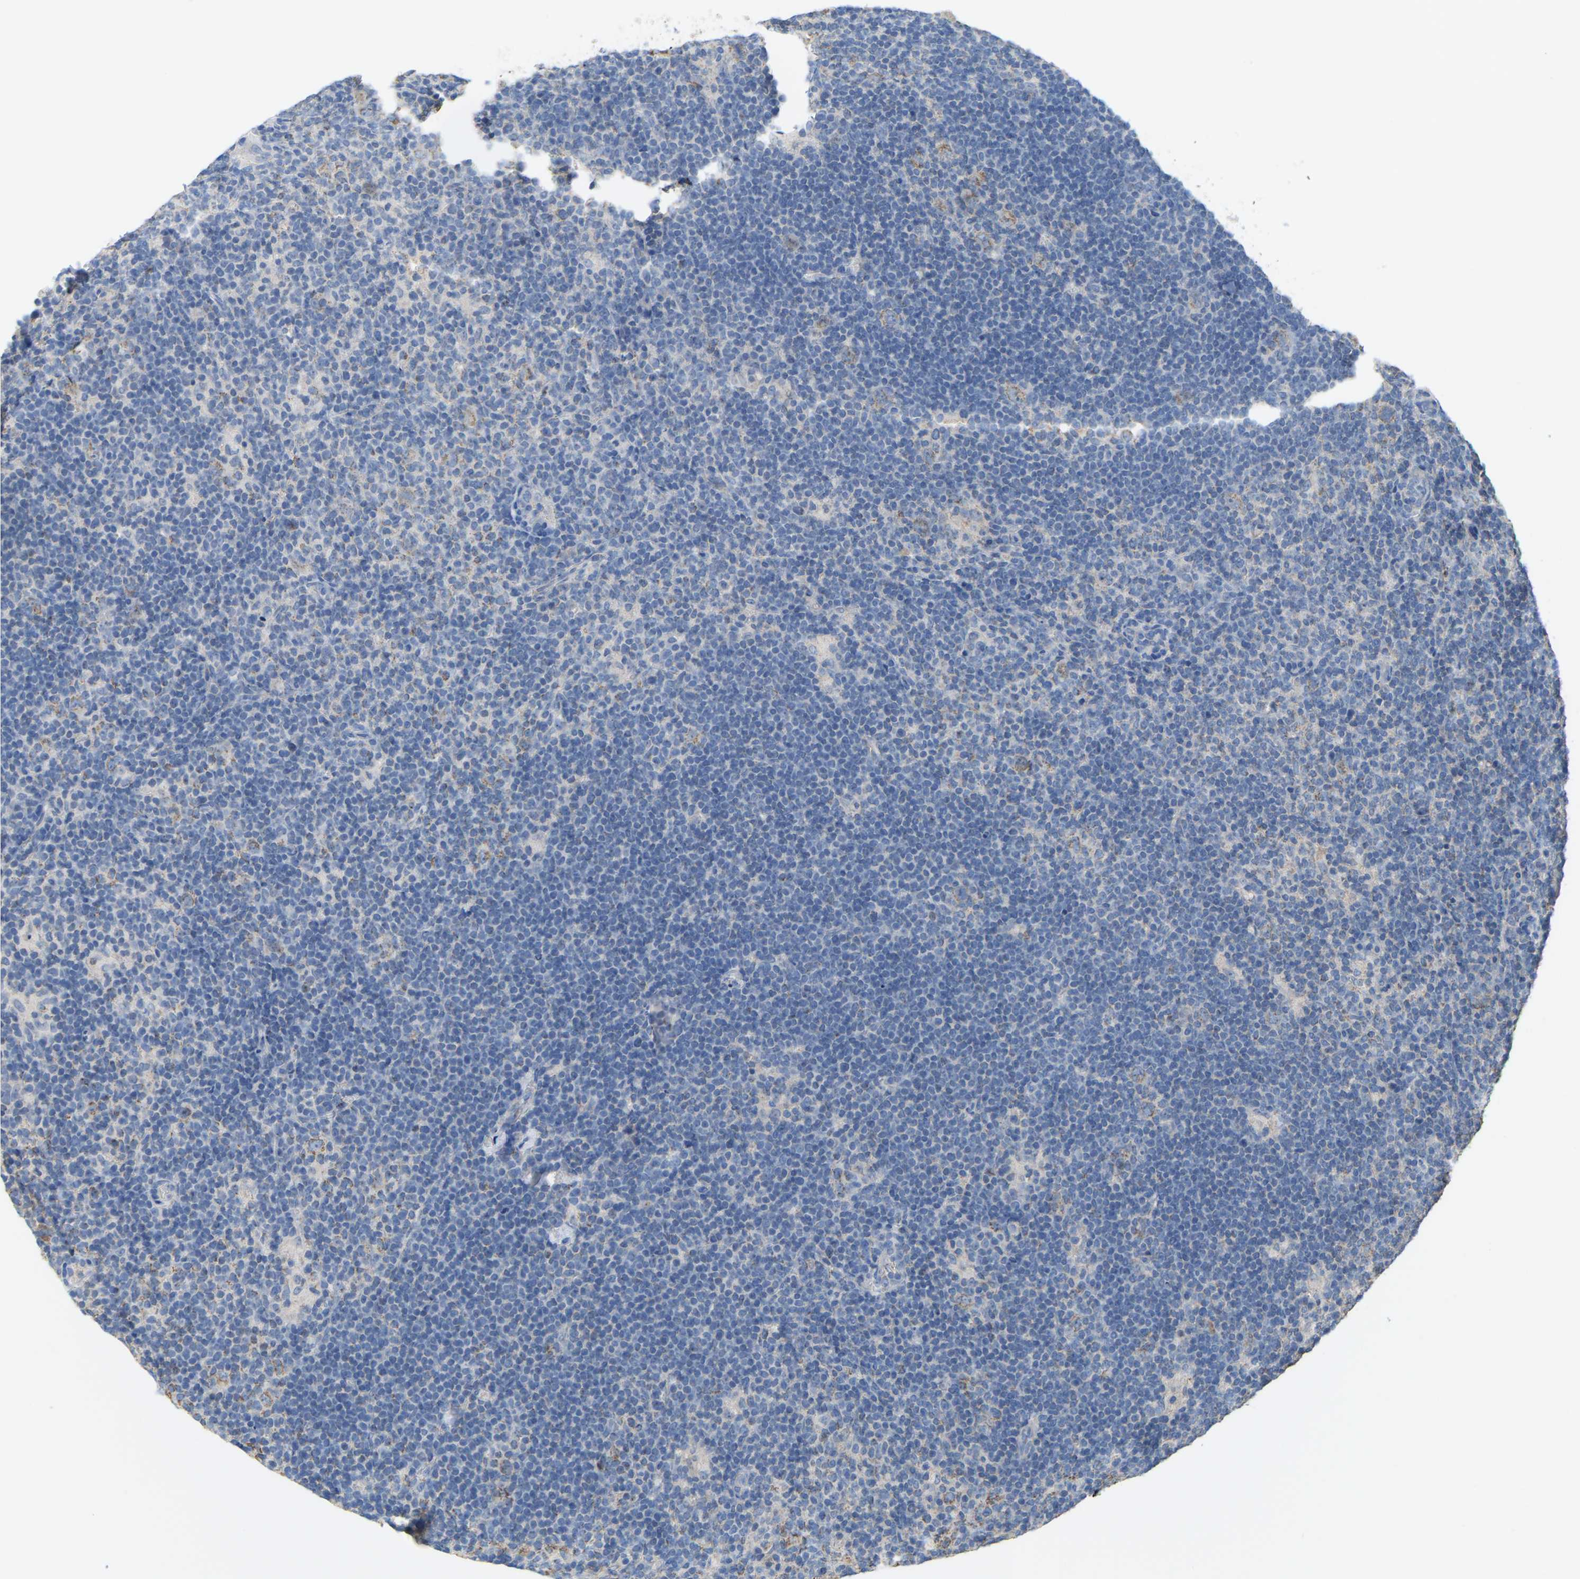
{"staining": {"intensity": "weak", "quantity": ">75%", "location": "cytoplasmic/membranous"}, "tissue": "lymphoma", "cell_type": "Tumor cells", "image_type": "cancer", "snomed": [{"axis": "morphology", "description": "Hodgkin's disease, NOS"}, {"axis": "topography", "description": "Lymph node"}], "caption": "Protein expression analysis of human lymphoma reveals weak cytoplasmic/membranous expression in about >75% of tumor cells.", "gene": "SERPINB5", "patient": {"sex": "female", "age": 57}}